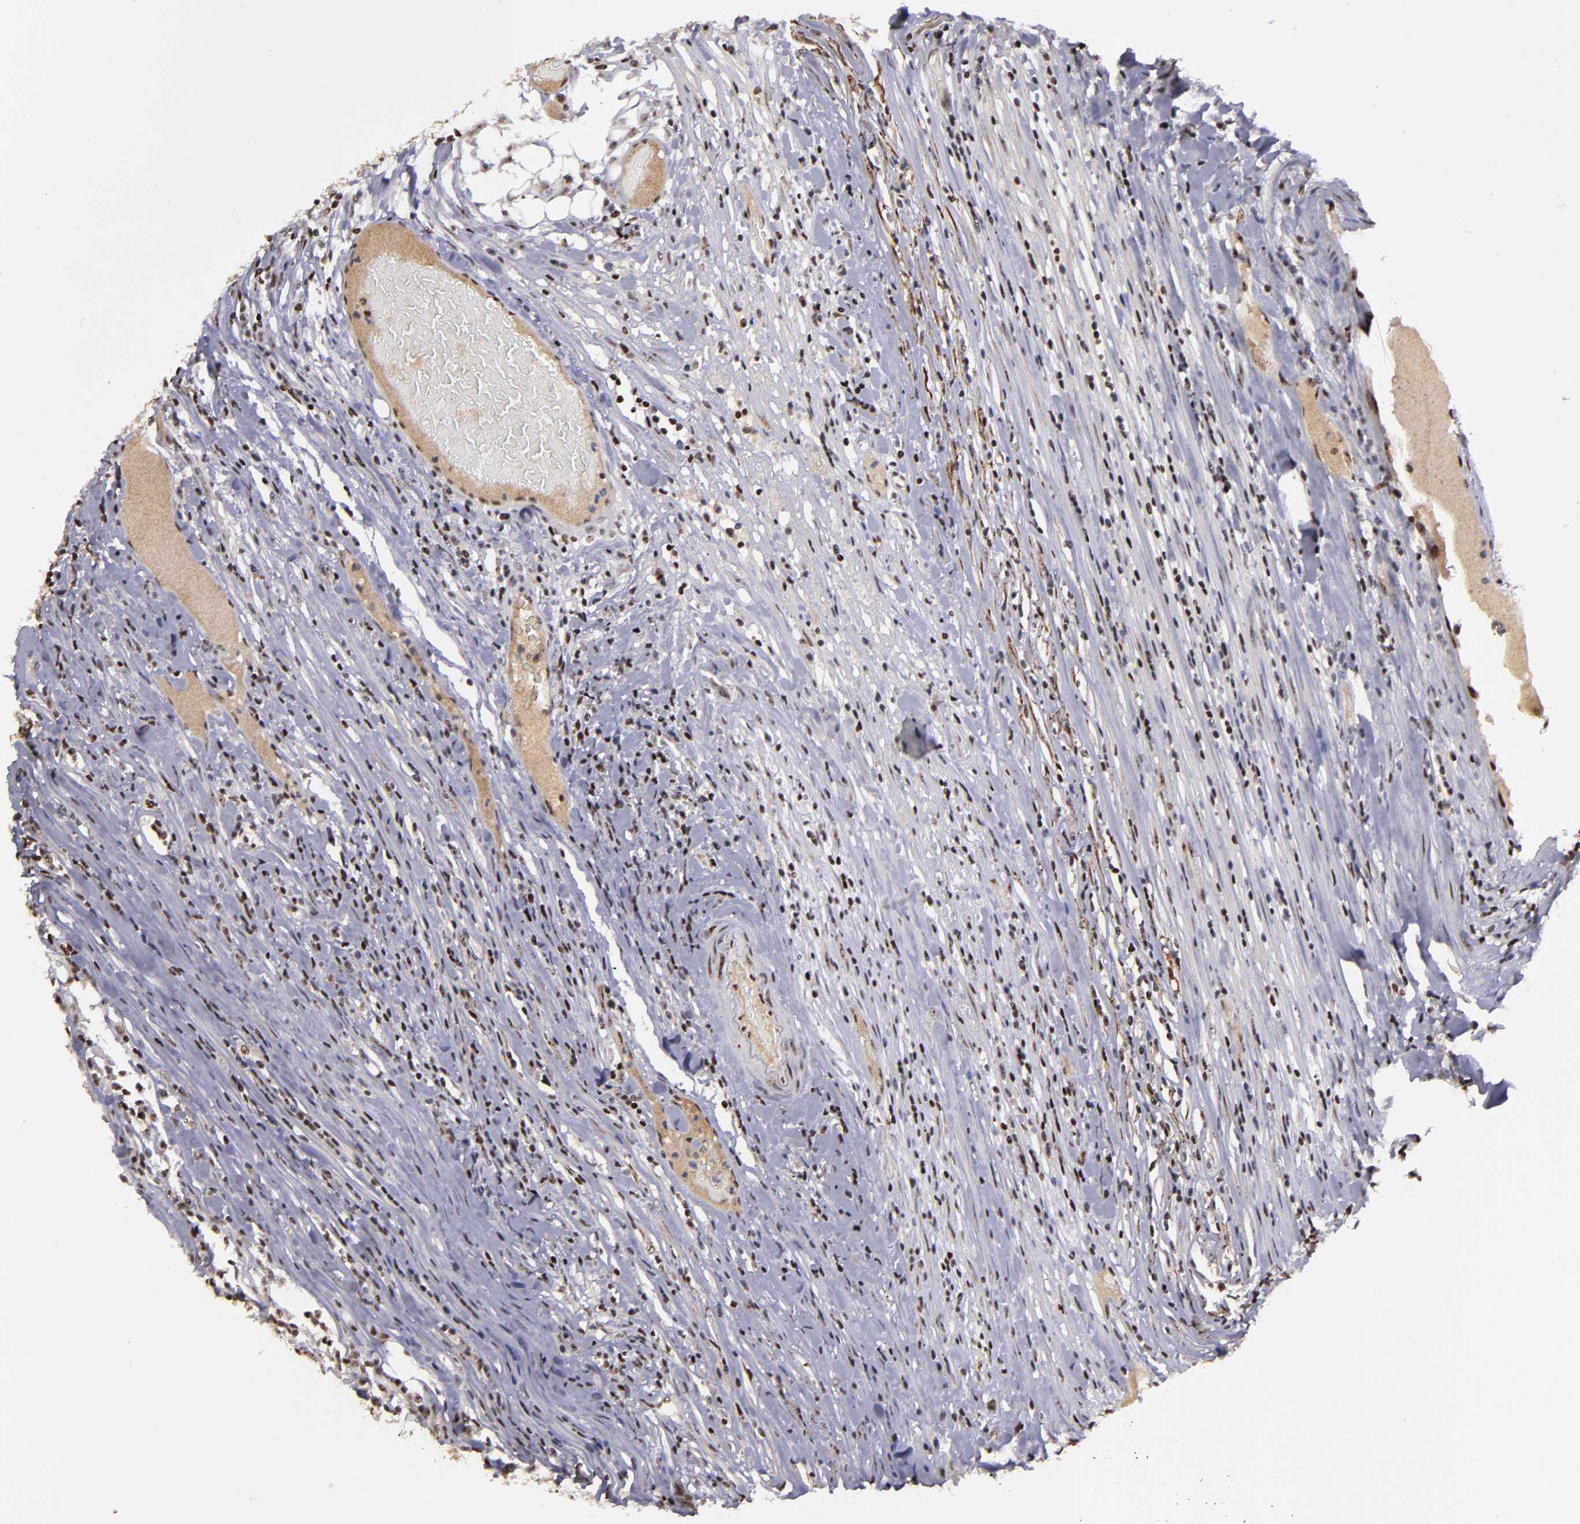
{"staining": {"intensity": "weak", "quantity": "<25%", "location": "cytoplasmic/membranous,nuclear"}, "tissue": "colorectal cancer", "cell_type": "Tumor cells", "image_type": "cancer", "snomed": [{"axis": "morphology", "description": "Adenocarcinoma, NOS"}, {"axis": "topography", "description": "Colon"}], "caption": "A micrograph of colorectal adenocarcinoma stained for a protein exhibits no brown staining in tumor cells.", "gene": "DDX24", "patient": {"sex": "female", "age": 53}}